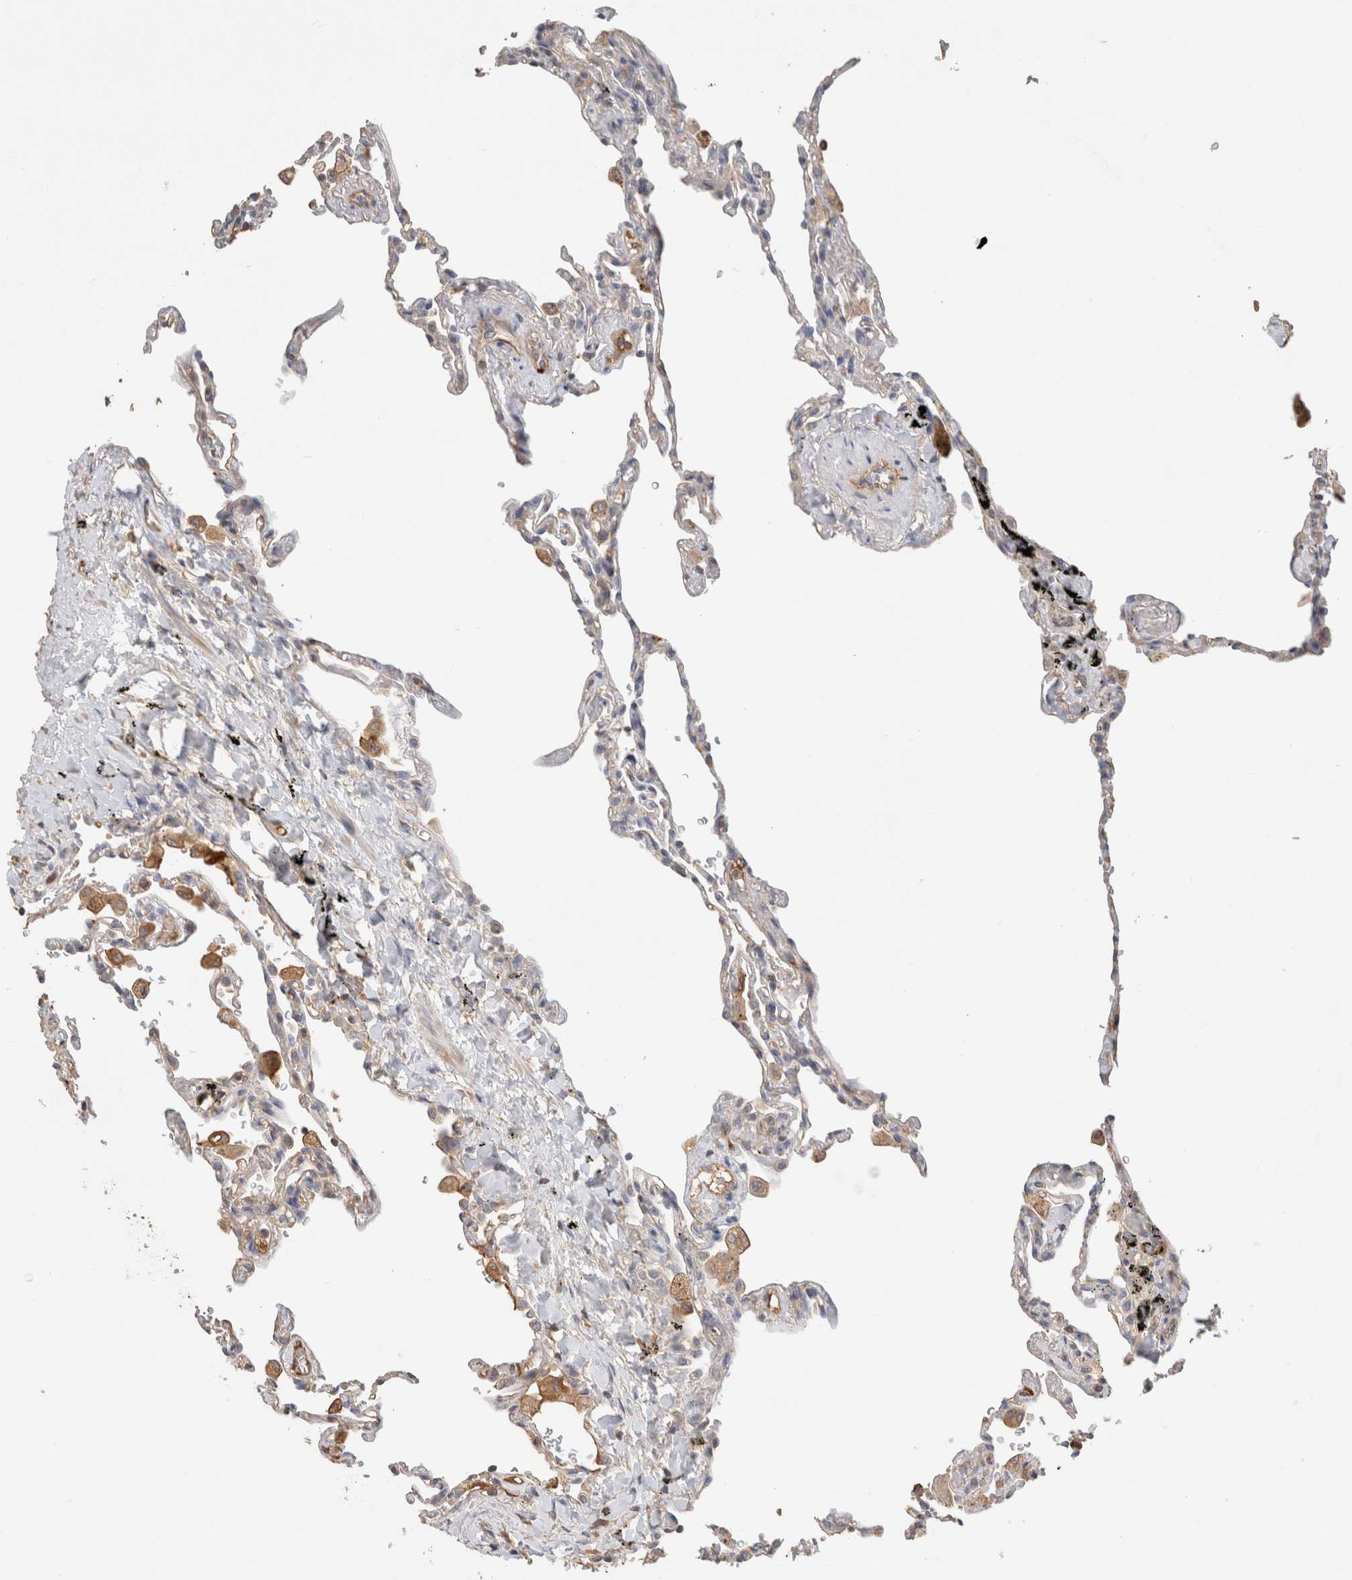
{"staining": {"intensity": "negative", "quantity": "none", "location": "none"}, "tissue": "lung", "cell_type": "Alveolar cells", "image_type": "normal", "snomed": [{"axis": "morphology", "description": "Normal tissue, NOS"}, {"axis": "topography", "description": "Lung"}], "caption": "DAB (3,3'-diaminobenzidine) immunohistochemical staining of benign human lung shows no significant staining in alveolar cells.", "gene": "PROS1", "patient": {"sex": "male", "age": 59}}